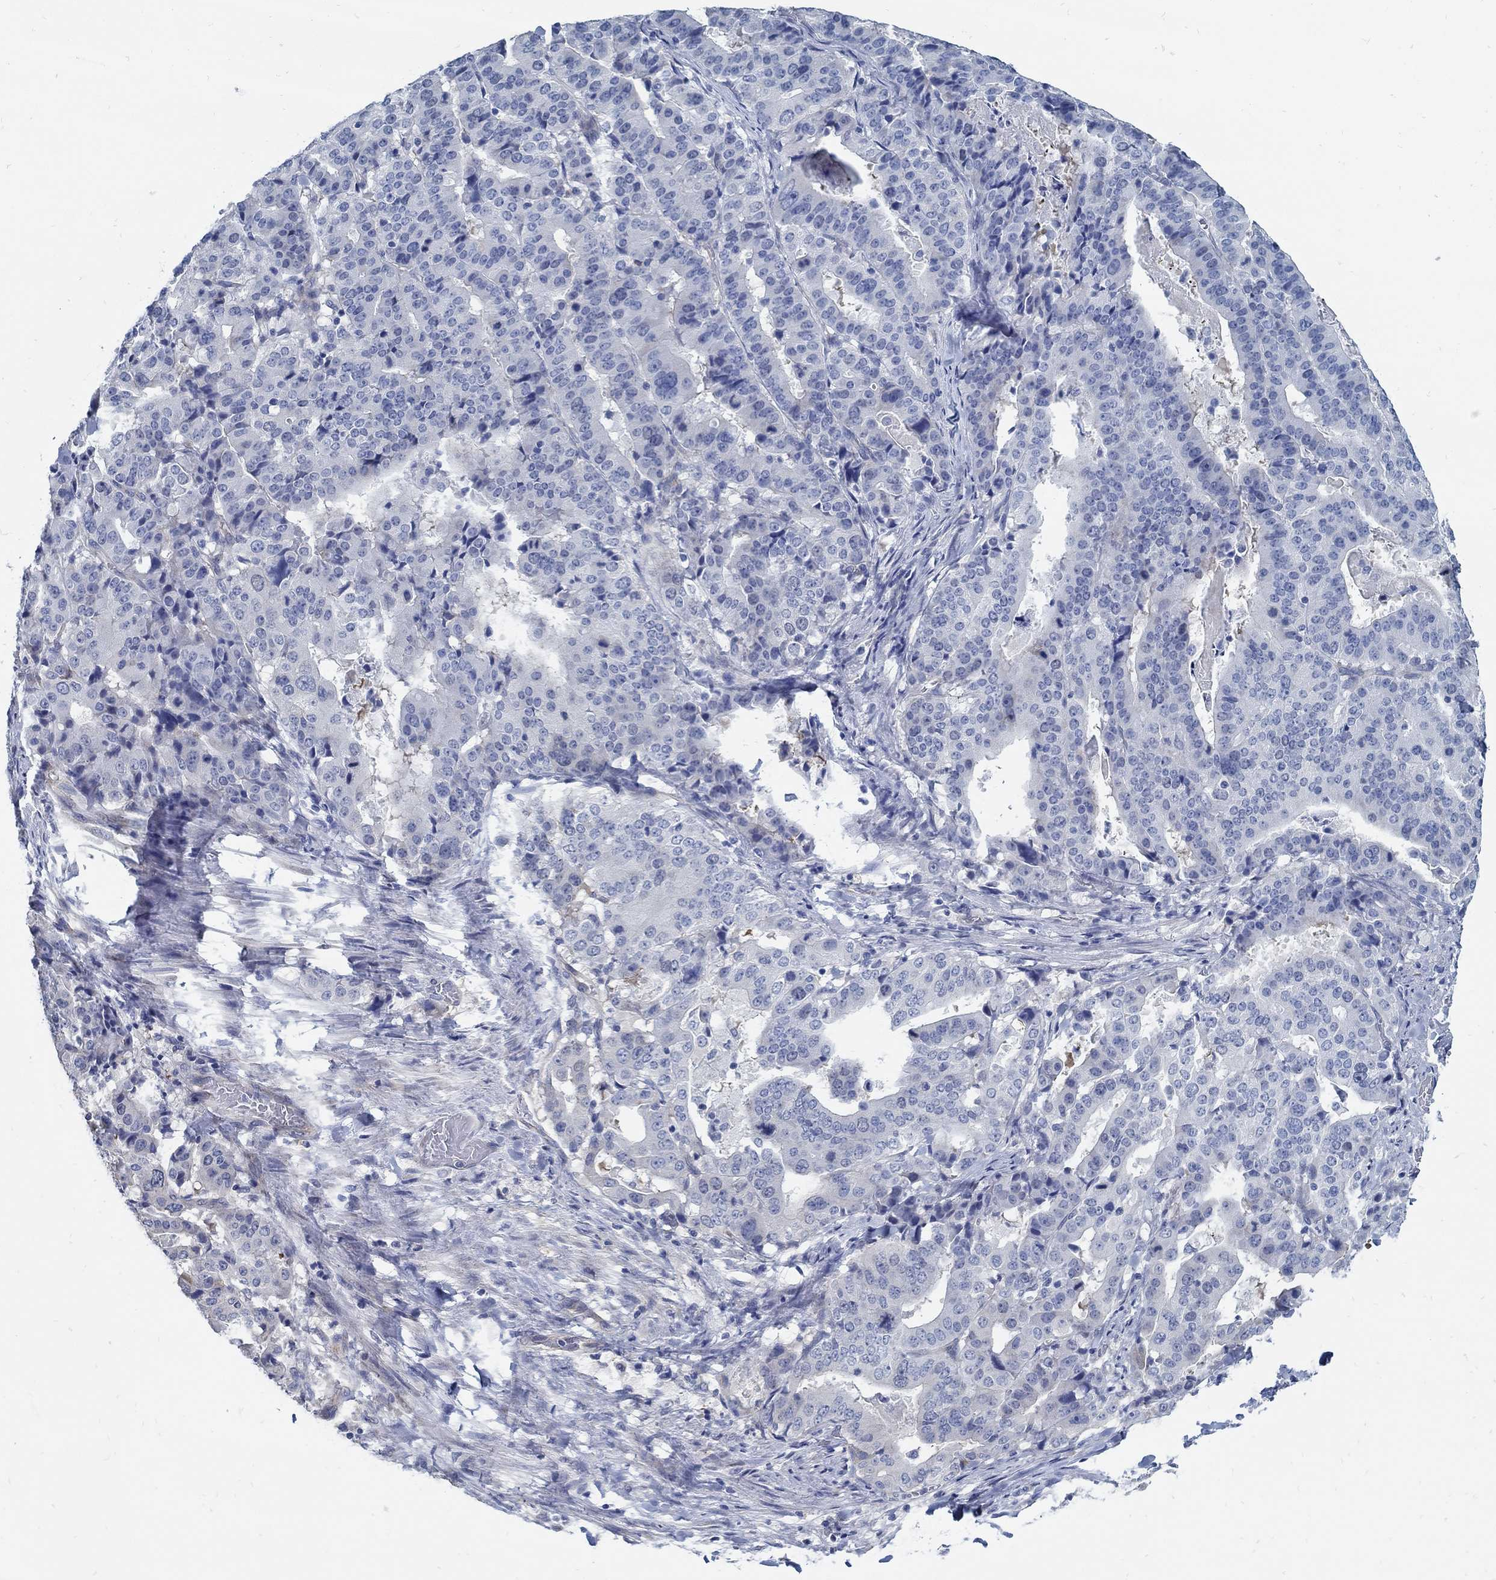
{"staining": {"intensity": "negative", "quantity": "none", "location": "none"}, "tissue": "stomach cancer", "cell_type": "Tumor cells", "image_type": "cancer", "snomed": [{"axis": "morphology", "description": "Adenocarcinoma, NOS"}, {"axis": "topography", "description": "Stomach"}], "caption": "An immunohistochemistry histopathology image of stomach cancer (adenocarcinoma) is shown. There is no staining in tumor cells of stomach cancer (adenocarcinoma).", "gene": "C15orf39", "patient": {"sex": "male", "age": 48}}